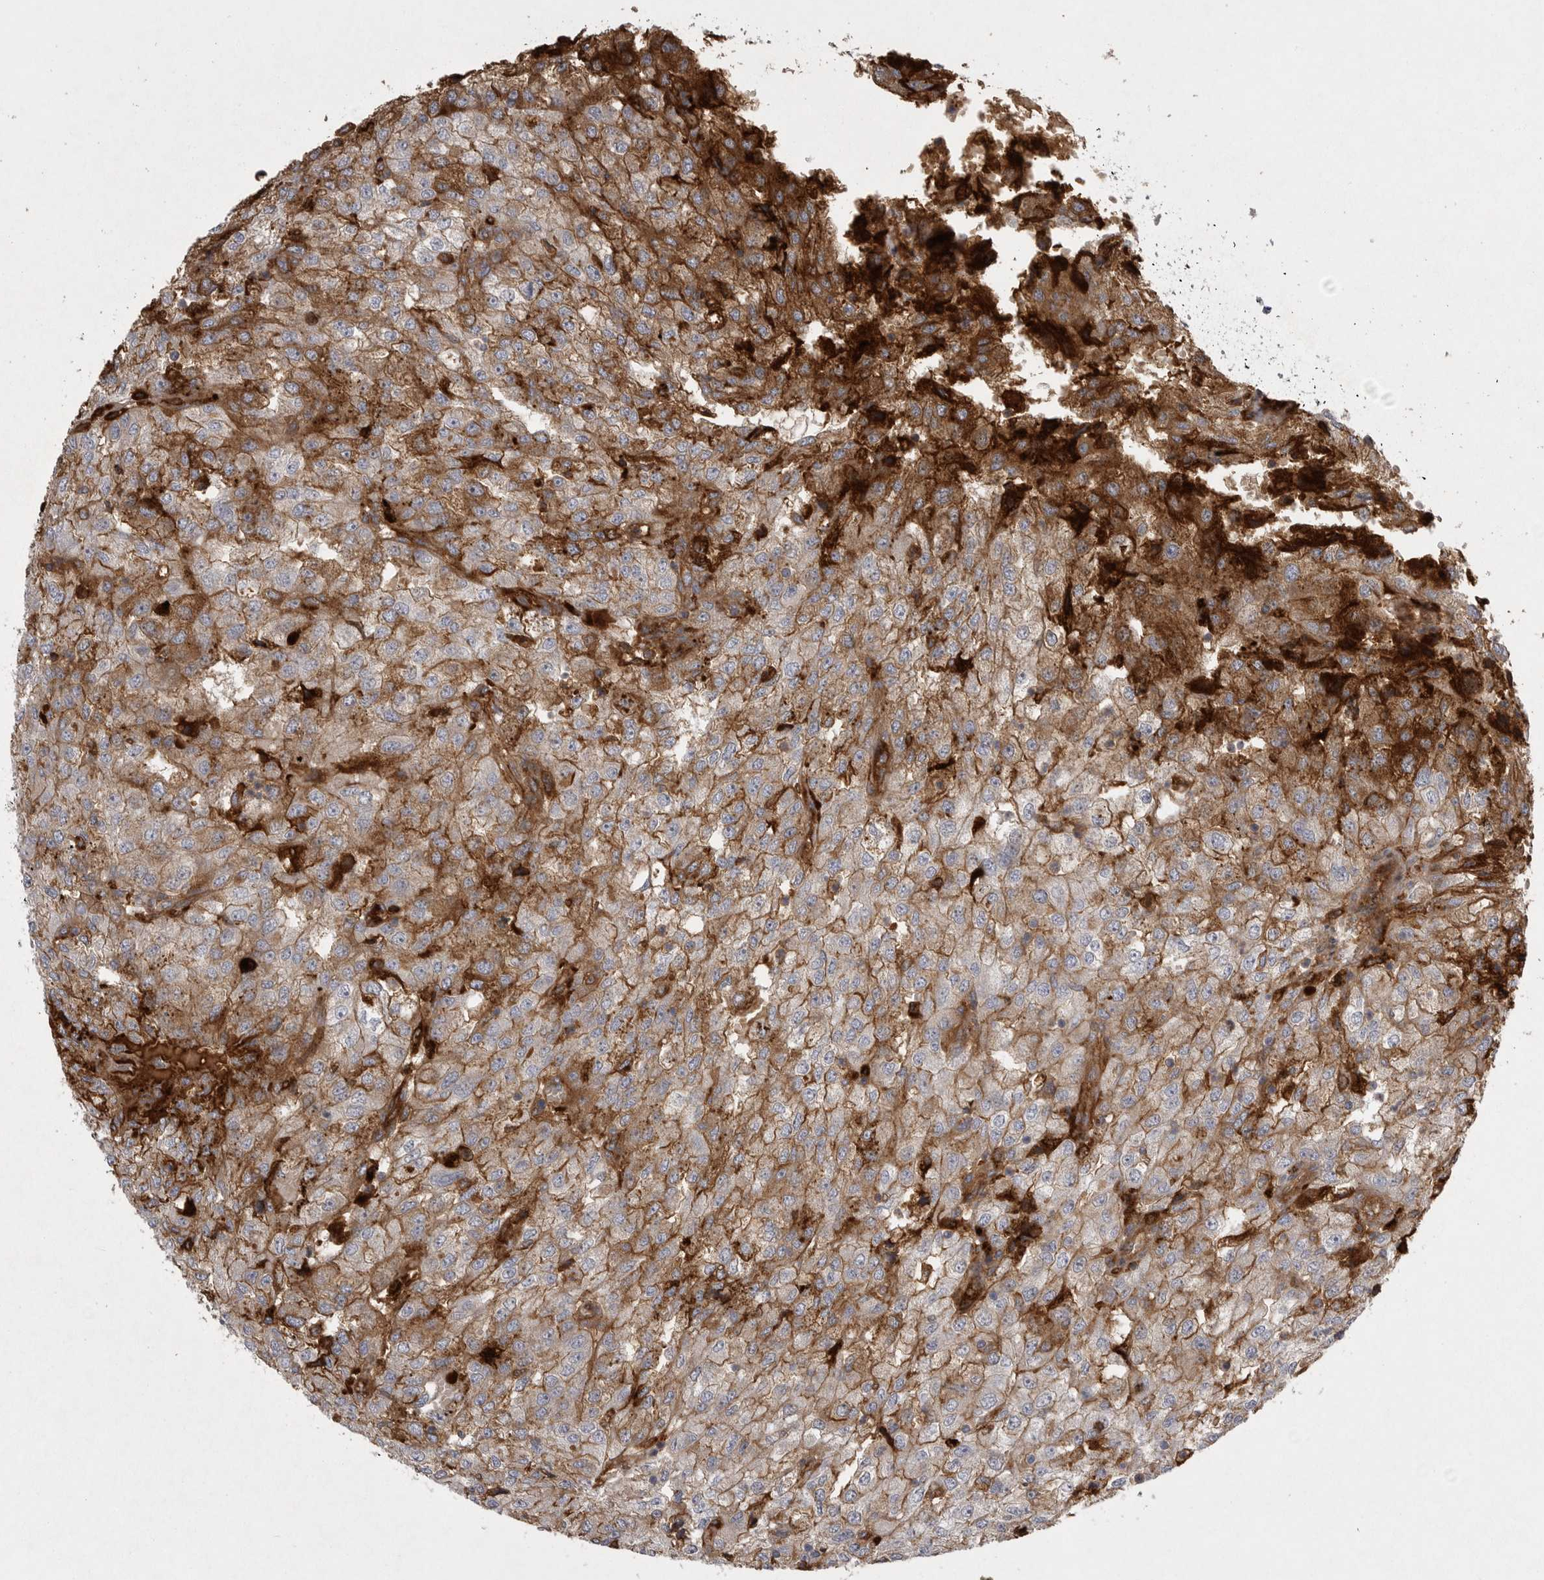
{"staining": {"intensity": "moderate", "quantity": ">75%", "location": "cytoplasmic/membranous"}, "tissue": "renal cancer", "cell_type": "Tumor cells", "image_type": "cancer", "snomed": [{"axis": "morphology", "description": "Adenocarcinoma, NOS"}, {"axis": "topography", "description": "Kidney"}], "caption": "Approximately >75% of tumor cells in renal cancer exhibit moderate cytoplasmic/membranous protein expression as visualized by brown immunohistochemical staining.", "gene": "CRP", "patient": {"sex": "female", "age": 54}}